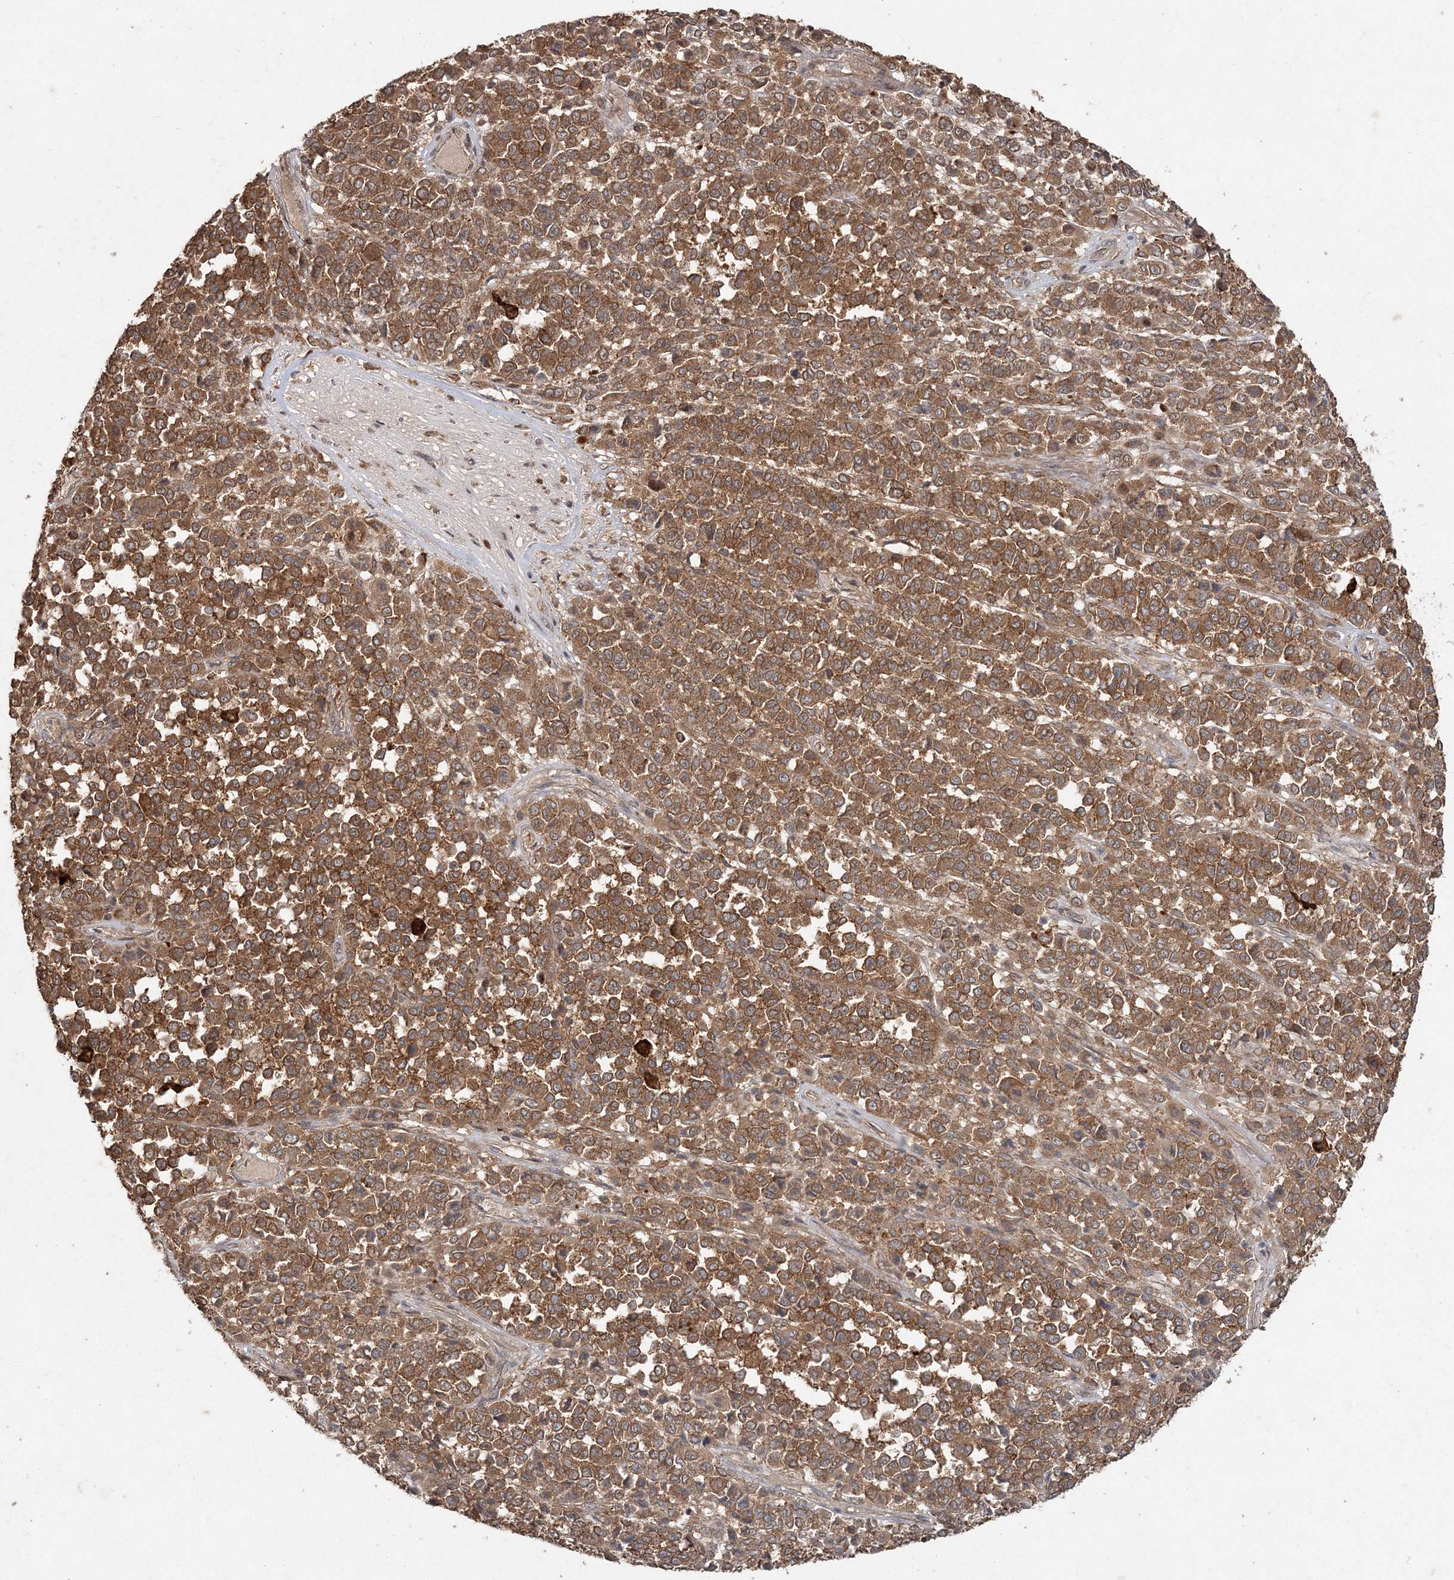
{"staining": {"intensity": "moderate", "quantity": ">75%", "location": "cytoplasmic/membranous"}, "tissue": "melanoma", "cell_type": "Tumor cells", "image_type": "cancer", "snomed": [{"axis": "morphology", "description": "Malignant melanoma, Metastatic site"}, {"axis": "topography", "description": "Pancreas"}], "caption": "Immunohistochemistry (IHC) of melanoma shows medium levels of moderate cytoplasmic/membranous expression in about >75% of tumor cells. (brown staining indicates protein expression, while blue staining denotes nuclei).", "gene": "SPRY1", "patient": {"sex": "female", "age": 30}}